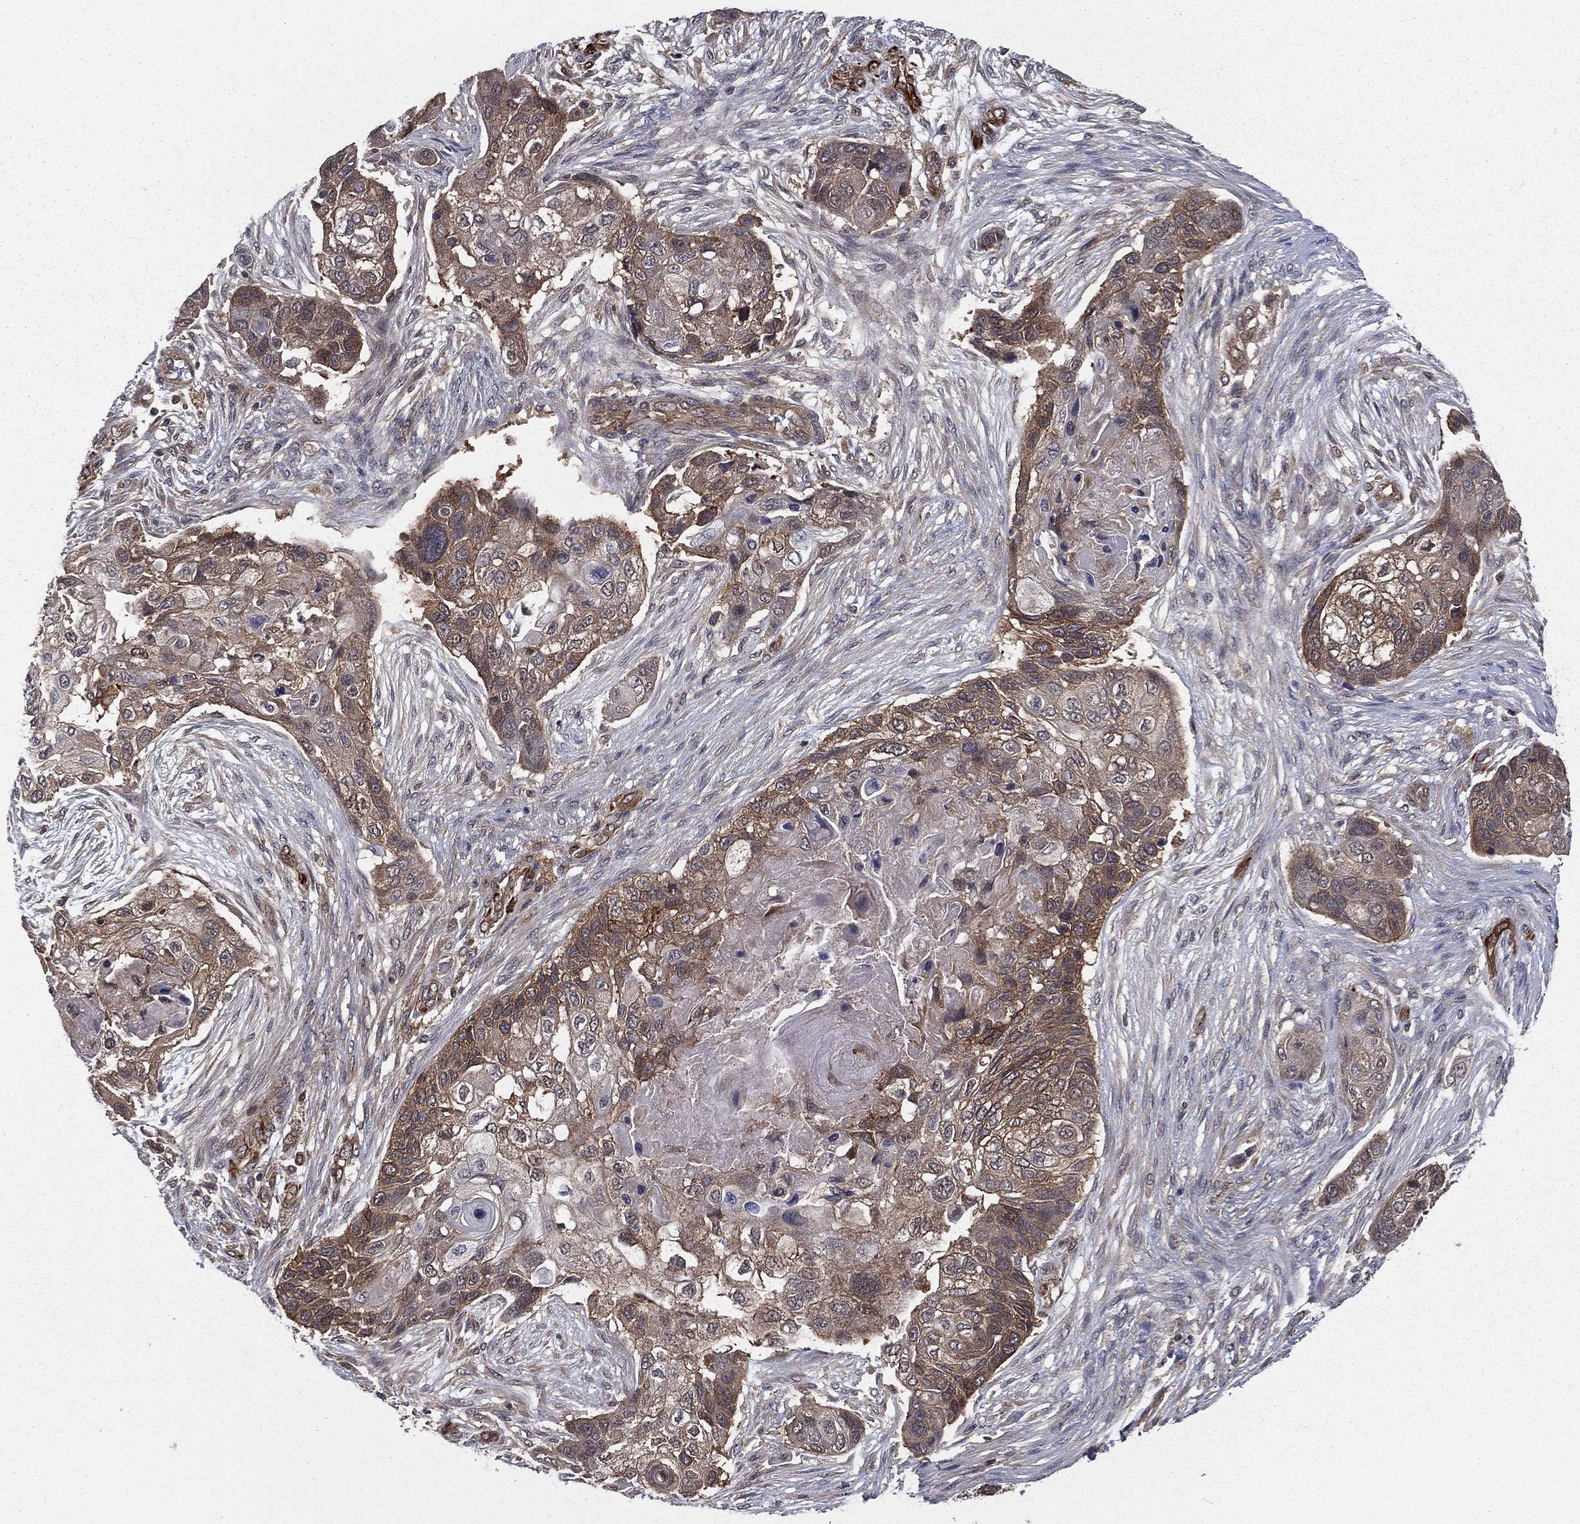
{"staining": {"intensity": "moderate", "quantity": "25%-75%", "location": "cytoplasmic/membranous"}, "tissue": "lung cancer", "cell_type": "Tumor cells", "image_type": "cancer", "snomed": [{"axis": "morphology", "description": "Squamous cell carcinoma, NOS"}, {"axis": "topography", "description": "Lung"}], "caption": "A medium amount of moderate cytoplasmic/membranous positivity is present in approximately 25%-75% of tumor cells in lung squamous cell carcinoma tissue.", "gene": "CERT1", "patient": {"sex": "male", "age": 69}}